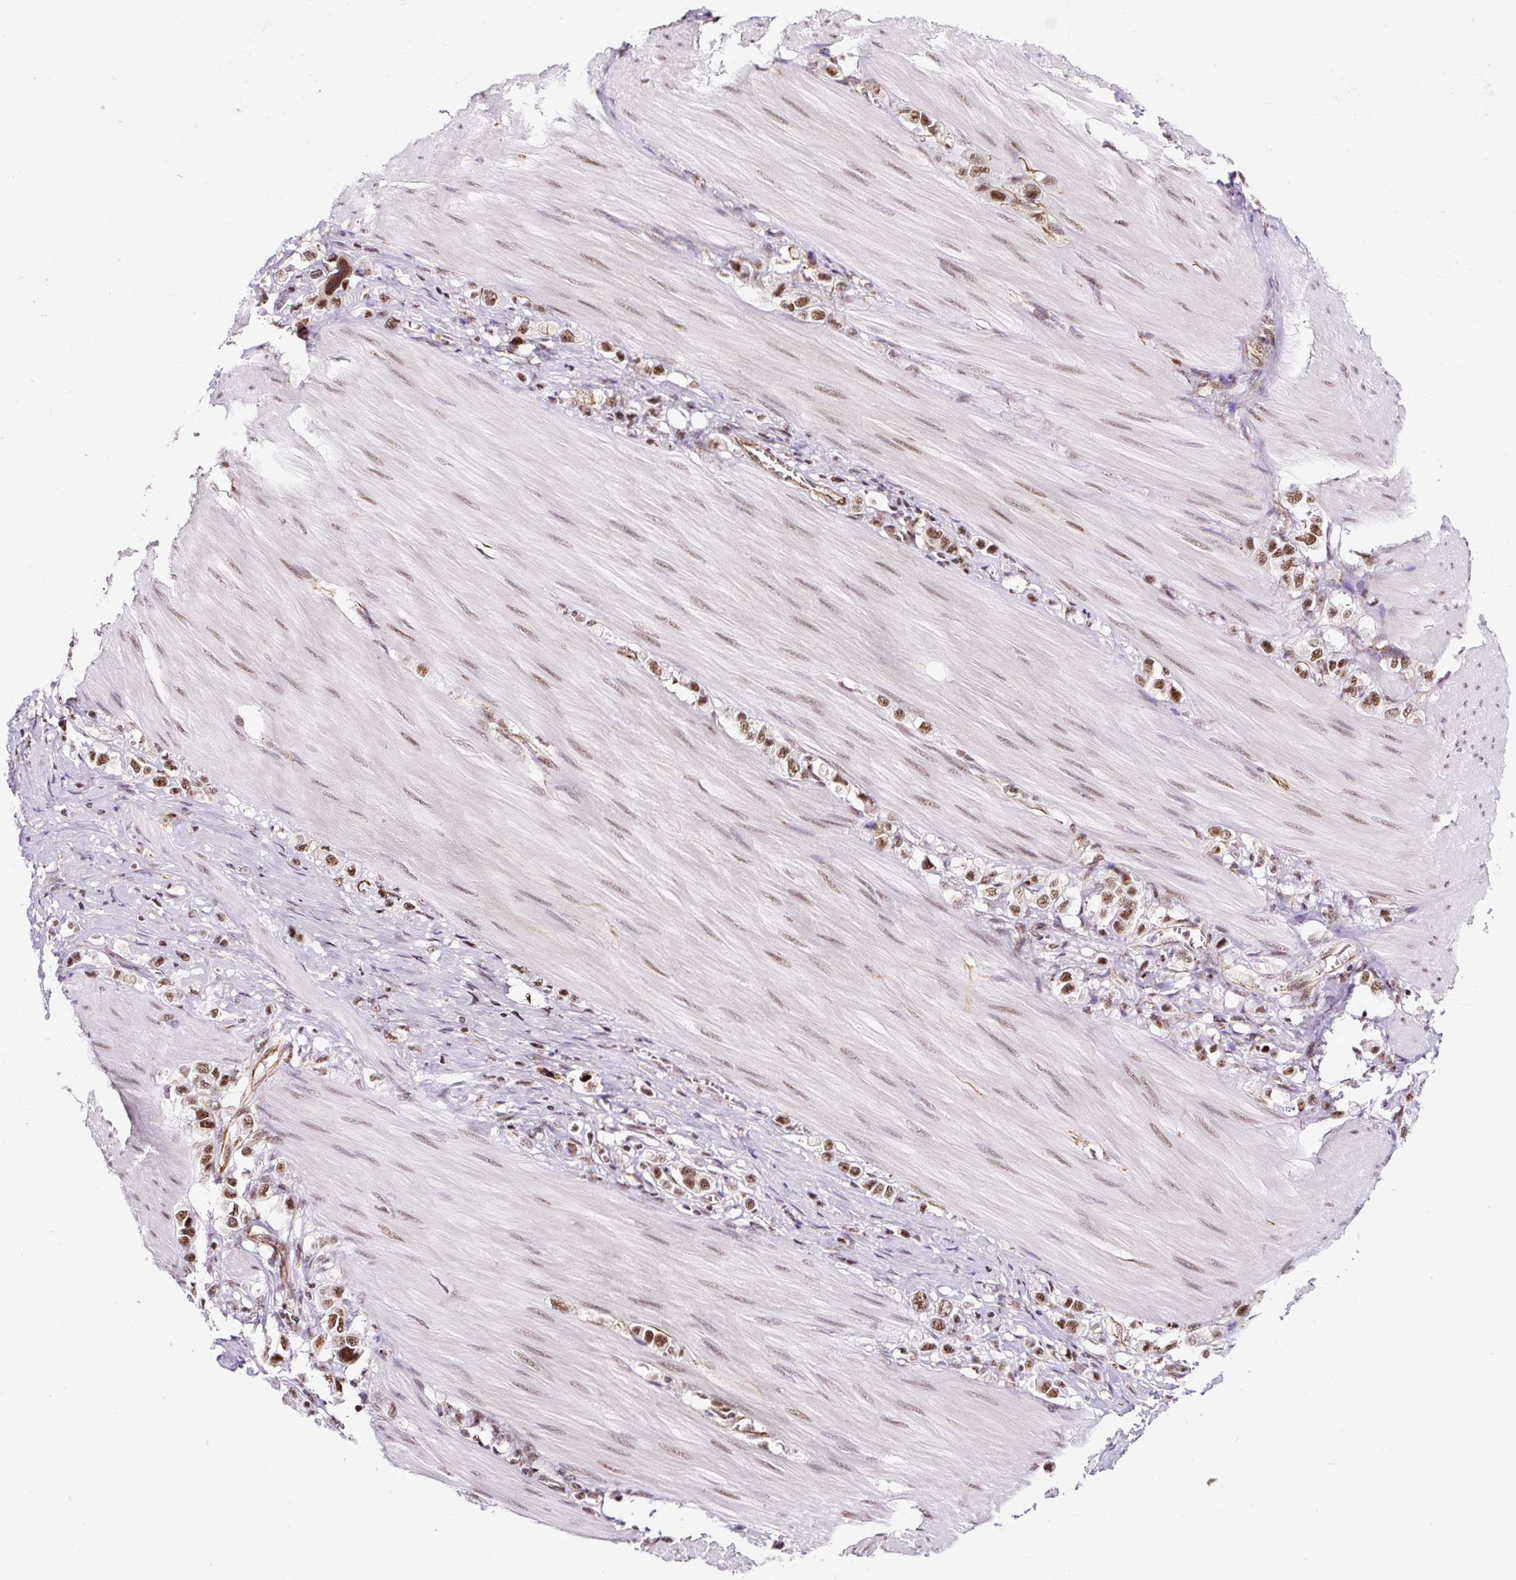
{"staining": {"intensity": "moderate", "quantity": ">75%", "location": "nuclear"}, "tissue": "stomach cancer", "cell_type": "Tumor cells", "image_type": "cancer", "snomed": [{"axis": "morphology", "description": "Adenocarcinoma, NOS"}, {"axis": "topography", "description": "Stomach"}], "caption": "Immunohistochemistry histopathology image of human adenocarcinoma (stomach) stained for a protein (brown), which demonstrates medium levels of moderate nuclear positivity in about >75% of tumor cells.", "gene": "LUC7L2", "patient": {"sex": "female", "age": 65}}